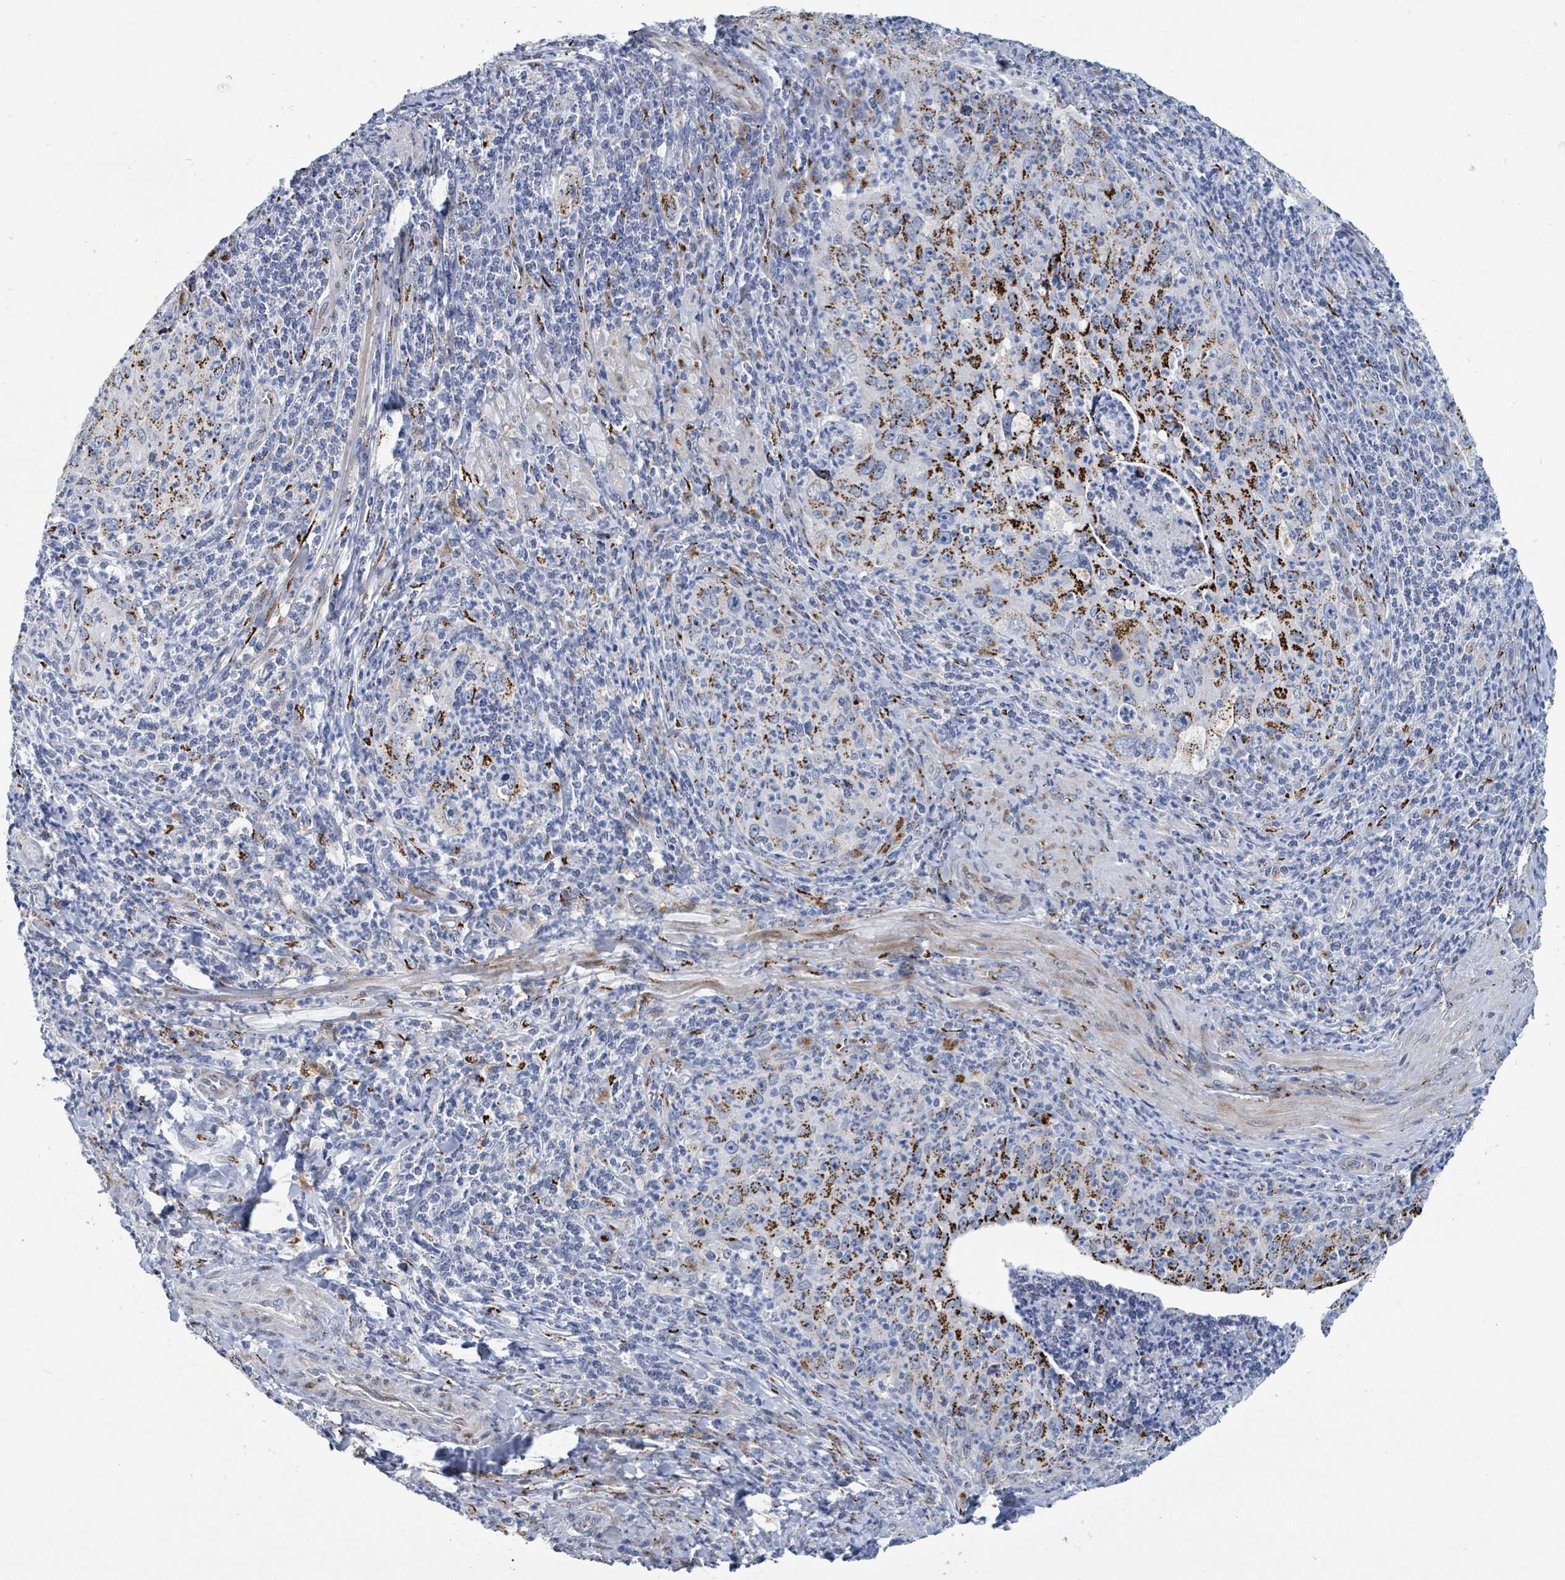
{"staining": {"intensity": "strong", "quantity": "25%-75%", "location": "cytoplasmic/membranous"}, "tissue": "cervical cancer", "cell_type": "Tumor cells", "image_type": "cancer", "snomed": [{"axis": "morphology", "description": "Squamous cell carcinoma, NOS"}, {"axis": "topography", "description": "Cervix"}], "caption": "About 25%-75% of tumor cells in human cervical squamous cell carcinoma reveal strong cytoplasmic/membranous protein positivity as visualized by brown immunohistochemical staining.", "gene": "DCAF5", "patient": {"sex": "female", "age": 30}}